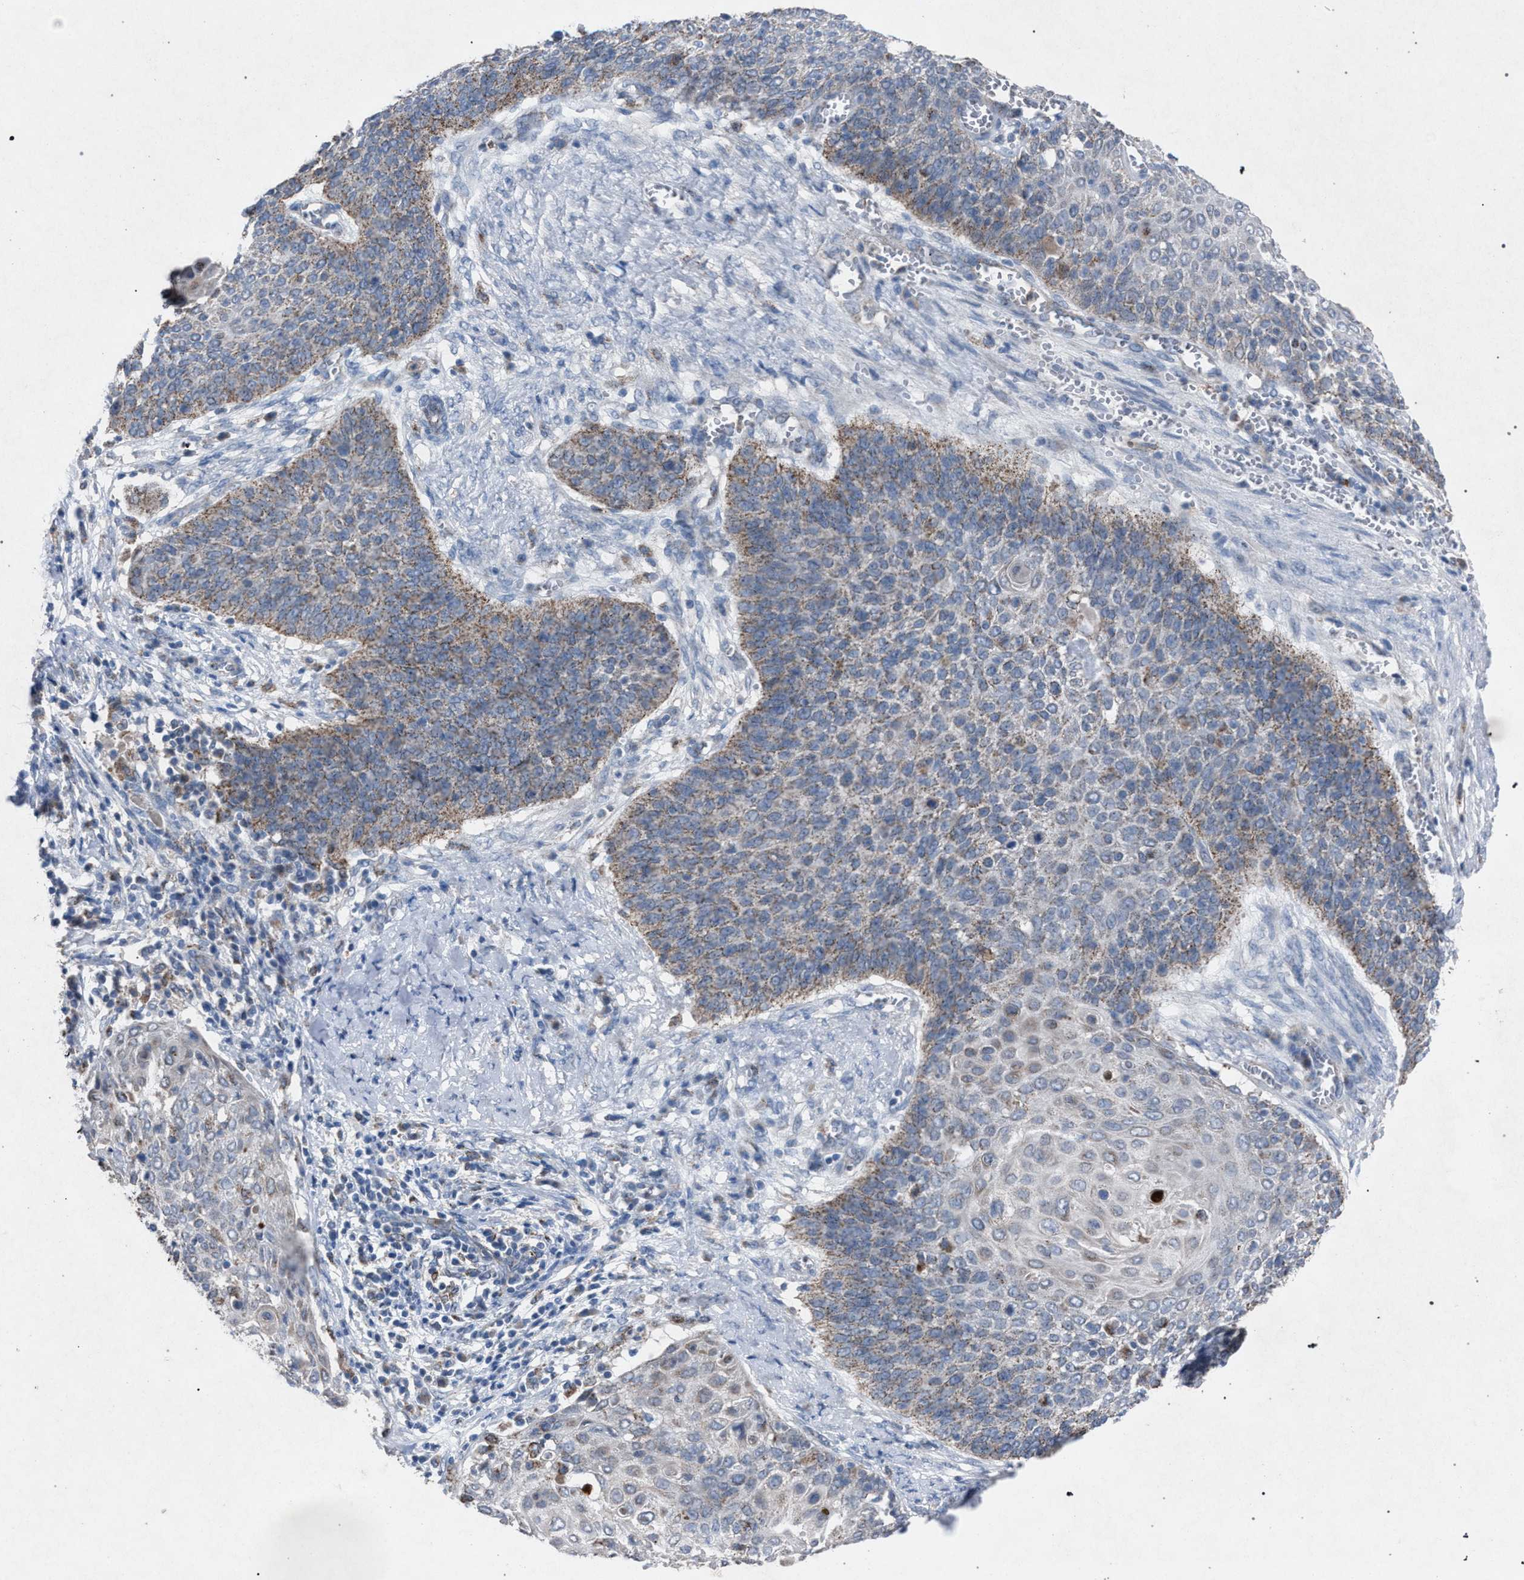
{"staining": {"intensity": "weak", "quantity": ">75%", "location": "cytoplasmic/membranous"}, "tissue": "cervical cancer", "cell_type": "Tumor cells", "image_type": "cancer", "snomed": [{"axis": "morphology", "description": "Squamous cell carcinoma, NOS"}, {"axis": "topography", "description": "Cervix"}], "caption": "Protein staining reveals weak cytoplasmic/membranous expression in approximately >75% of tumor cells in cervical cancer (squamous cell carcinoma).", "gene": "HSD17B4", "patient": {"sex": "female", "age": 39}}